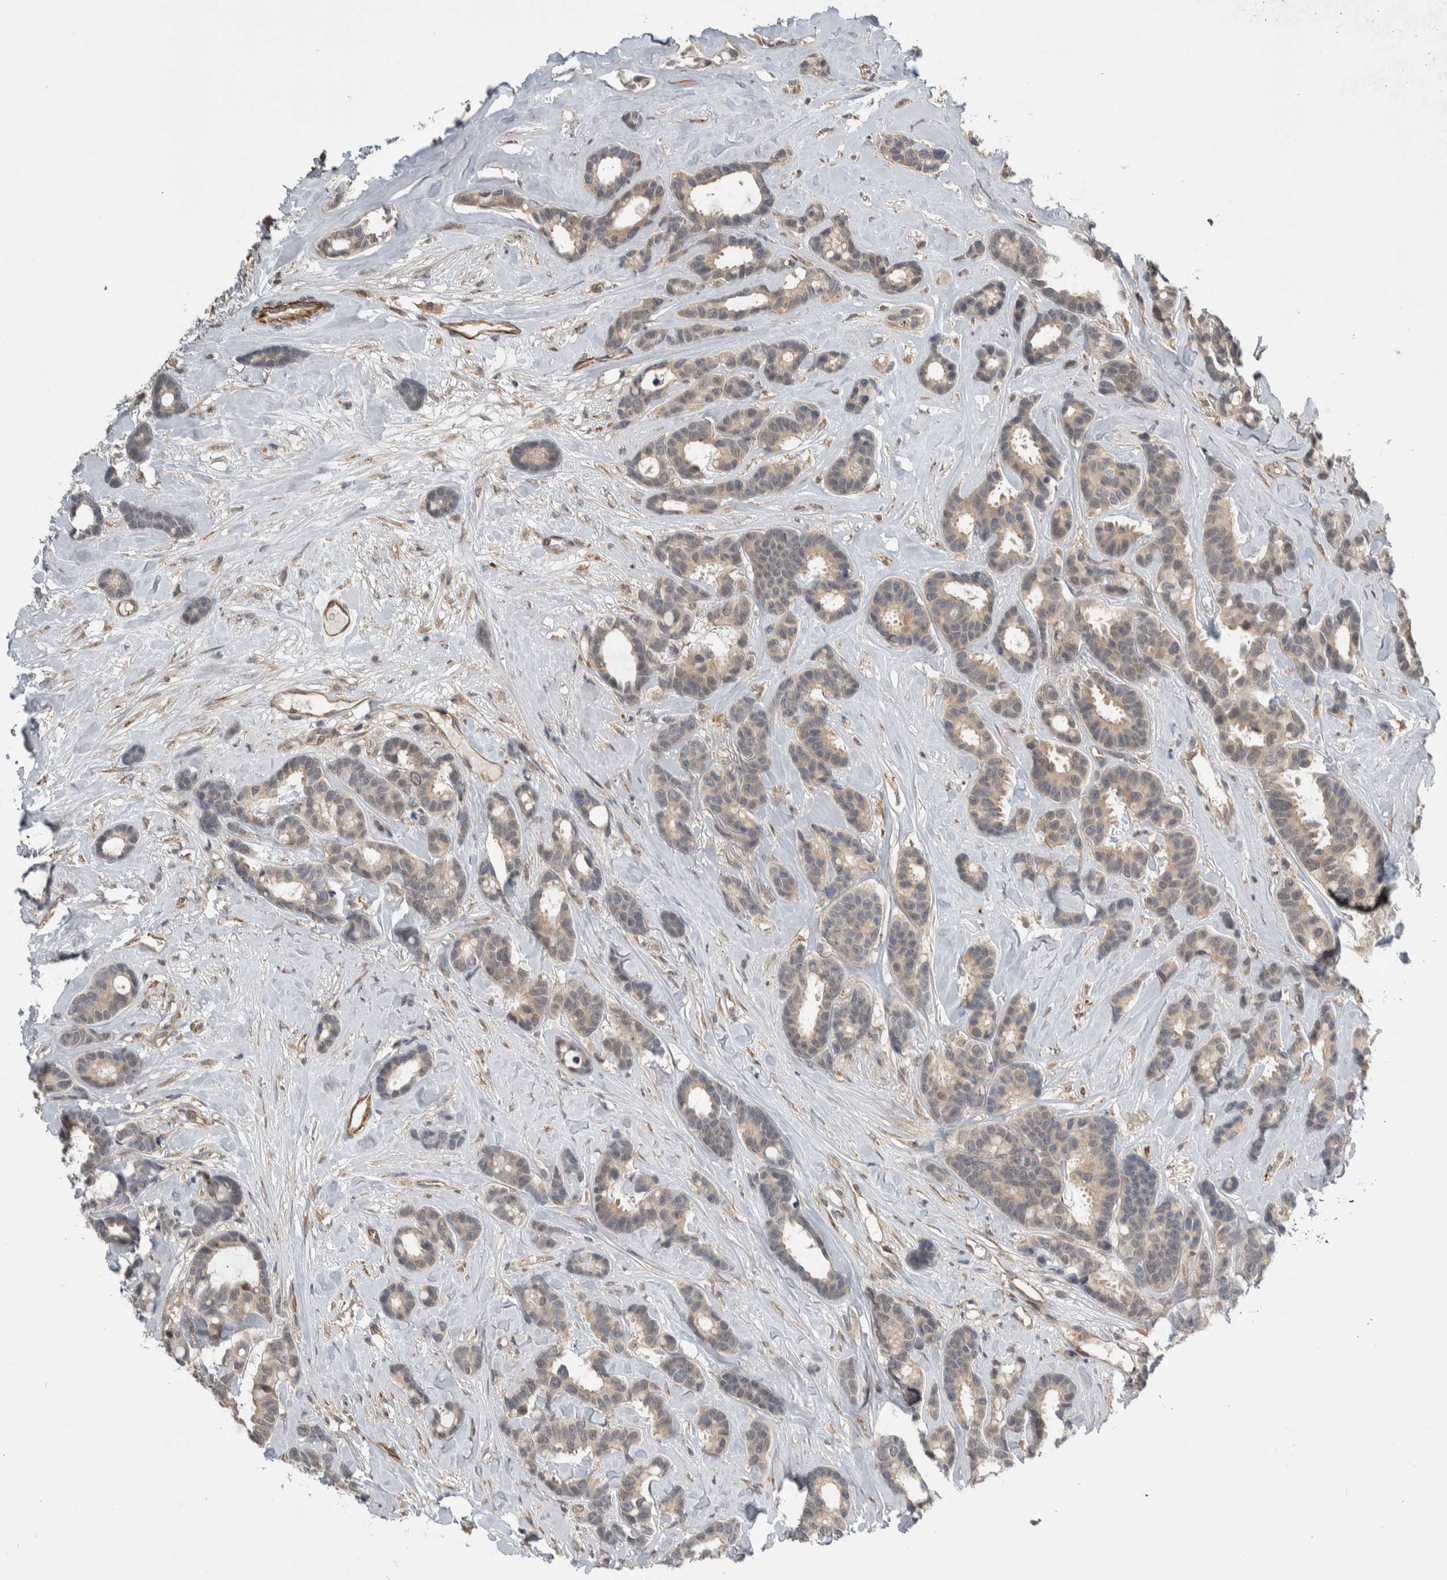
{"staining": {"intensity": "weak", "quantity": "<25%", "location": "cytoplasmic/membranous"}, "tissue": "breast cancer", "cell_type": "Tumor cells", "image_type": "cancer", "snomed": [{"axis": "morphology", "description": "Duct carcinoma"}, {"axis": "topography", "description": "Breast"}], "caption": "Protein analysis of breast intraductal carcinoma reveals no significant expression in tumor cells. (DAB (3,3'-diaminobenzidine) immunohistochemistry, high magnification).", "gene": "PRDM4", "patient": {"sex": "female", "age": 87}}